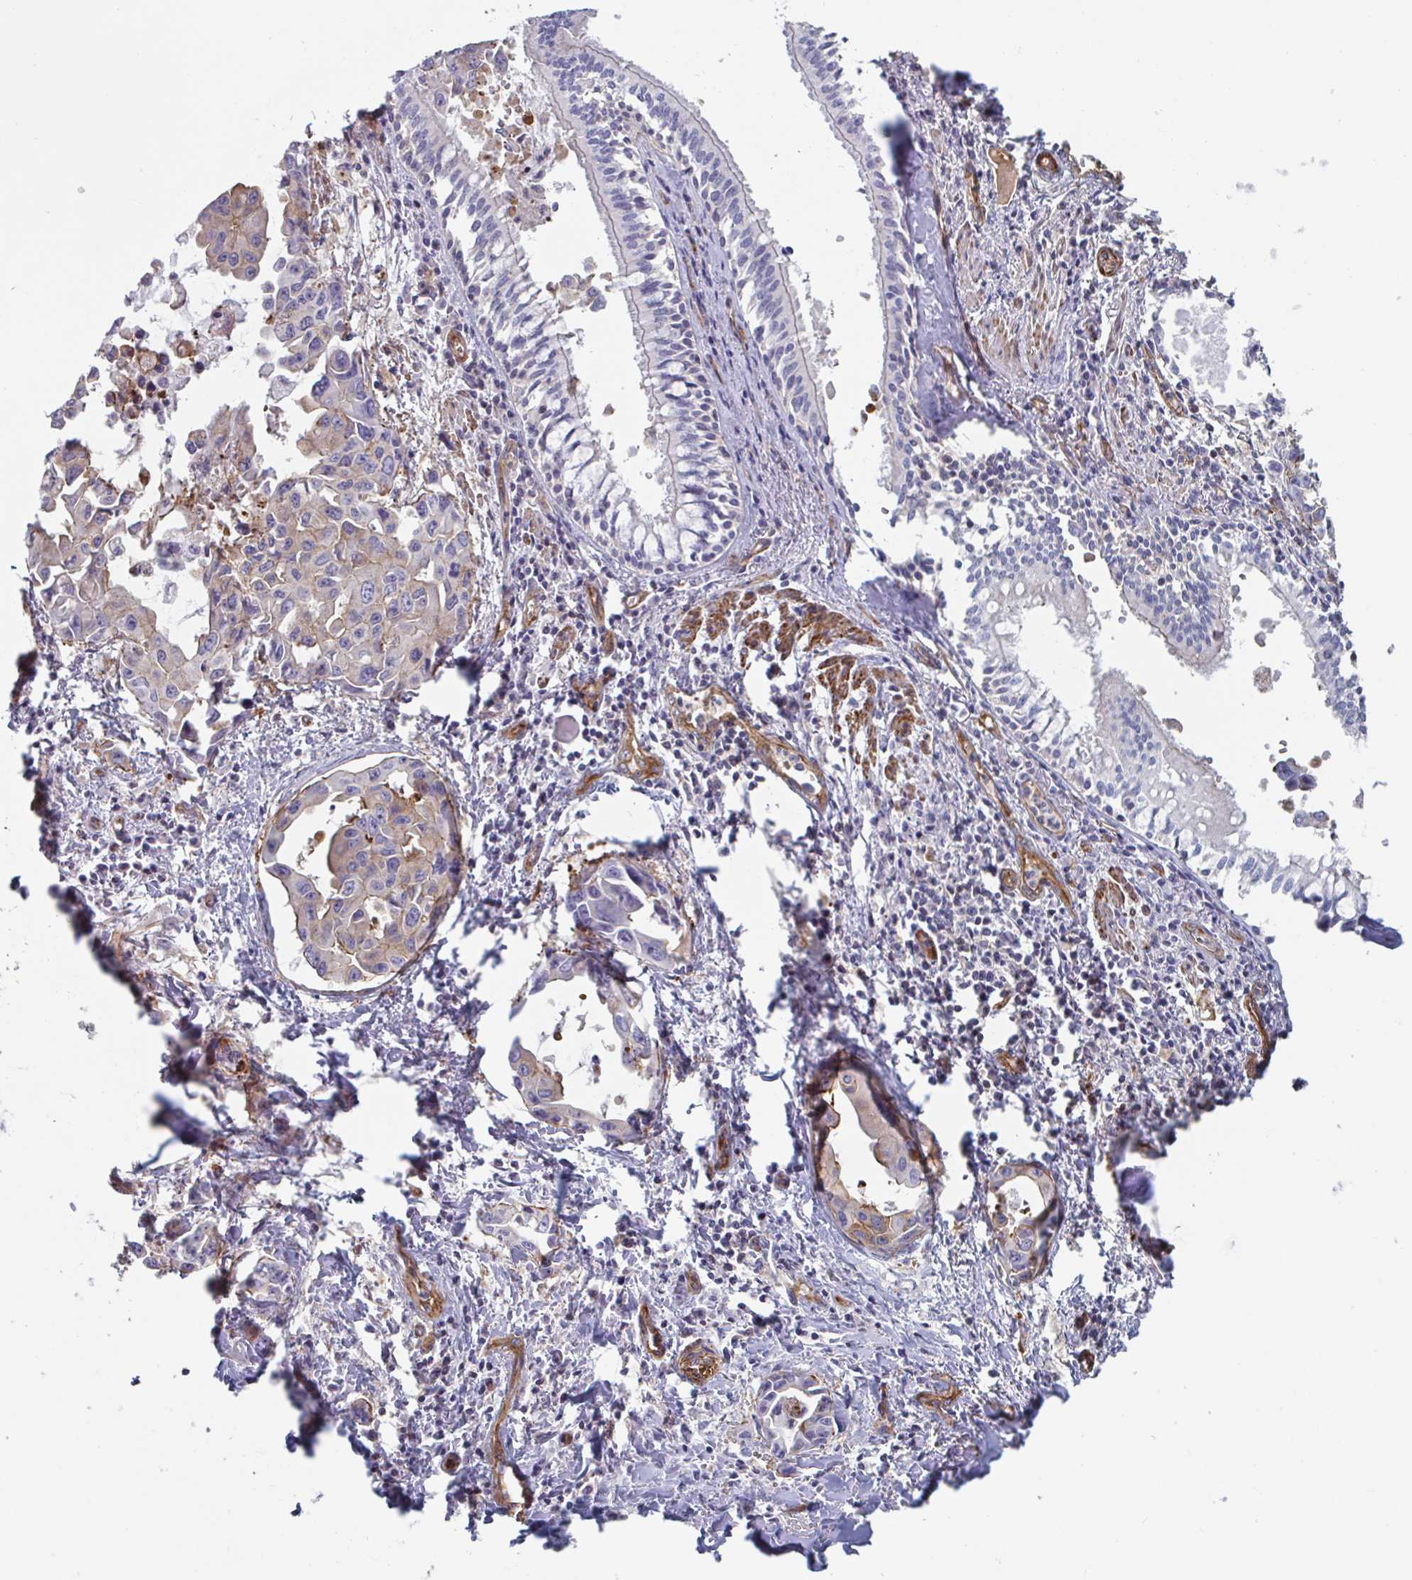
{"staining": {"intensity": "moderate", "quantity": "<25%", "location": "cytoplasmic/membranous"}, "tissue": "lung cancer", "cell_type": "Tumor cells", "image_type": "cancer", "snomed": [{"axis": "morphology", "description": "Adenocarcinoma, NOS"}, {"axis": "topography", "description": "Lung"}], "caption": "Lung cancer stained with DAB (3,3'-diaminobenzidine) immunohistochemistry shows low levels of moderate cytoplasmic/membranous staining in approximately <25% of tumor cells.", "gene": "SHISA7", "patient": {"sex": "male", "age": 64}}